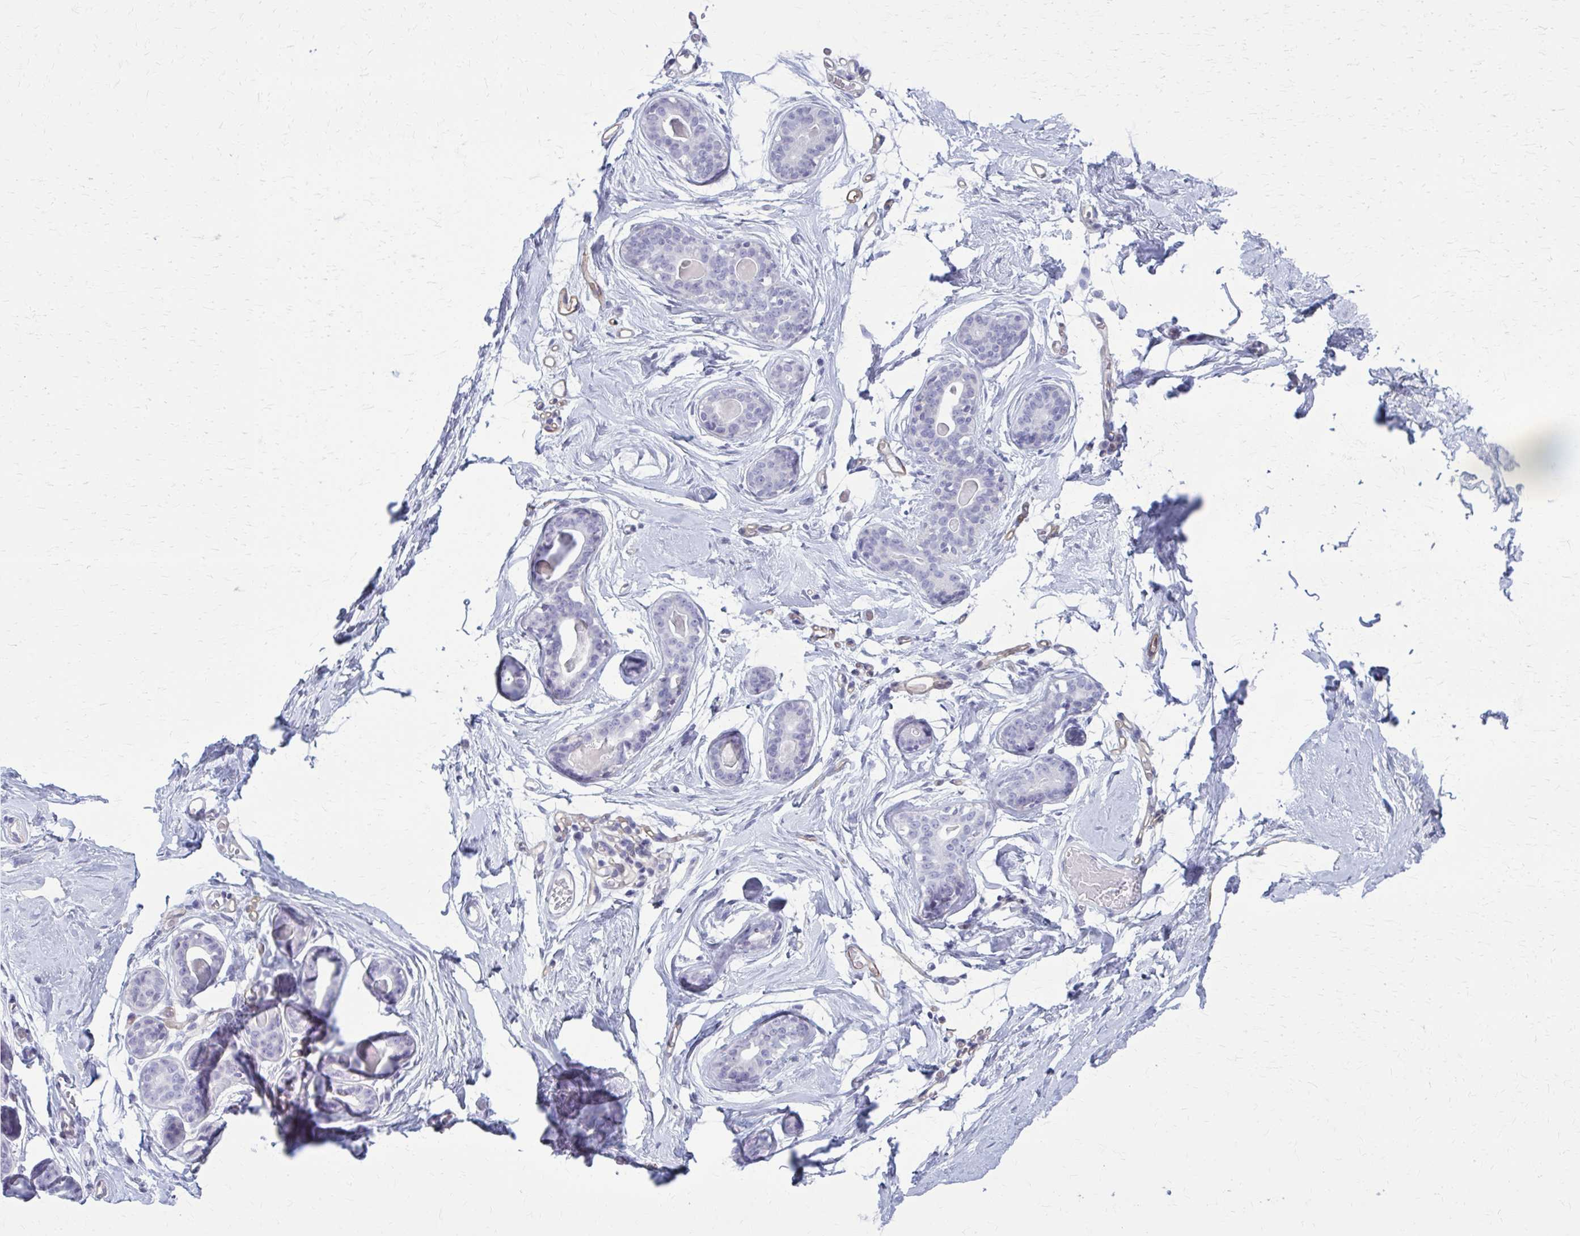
{"staining": {"intensity": "negative", "quantity": "none", "location": "none"}, "tissue": "breast", "cell_type": "Adipocytes", "image_type": "normal", "snomed": [{"axis": "morphology", "description": "Normal tissue, NOS"}, {"axis": "topography", "description": "Breast"}], "caption": "This is an IHC image of unremarkable human breast. There is no expression in adipocytes.", "gene": "CASQ2", "patient": {"sex": "female", "age": 45}}